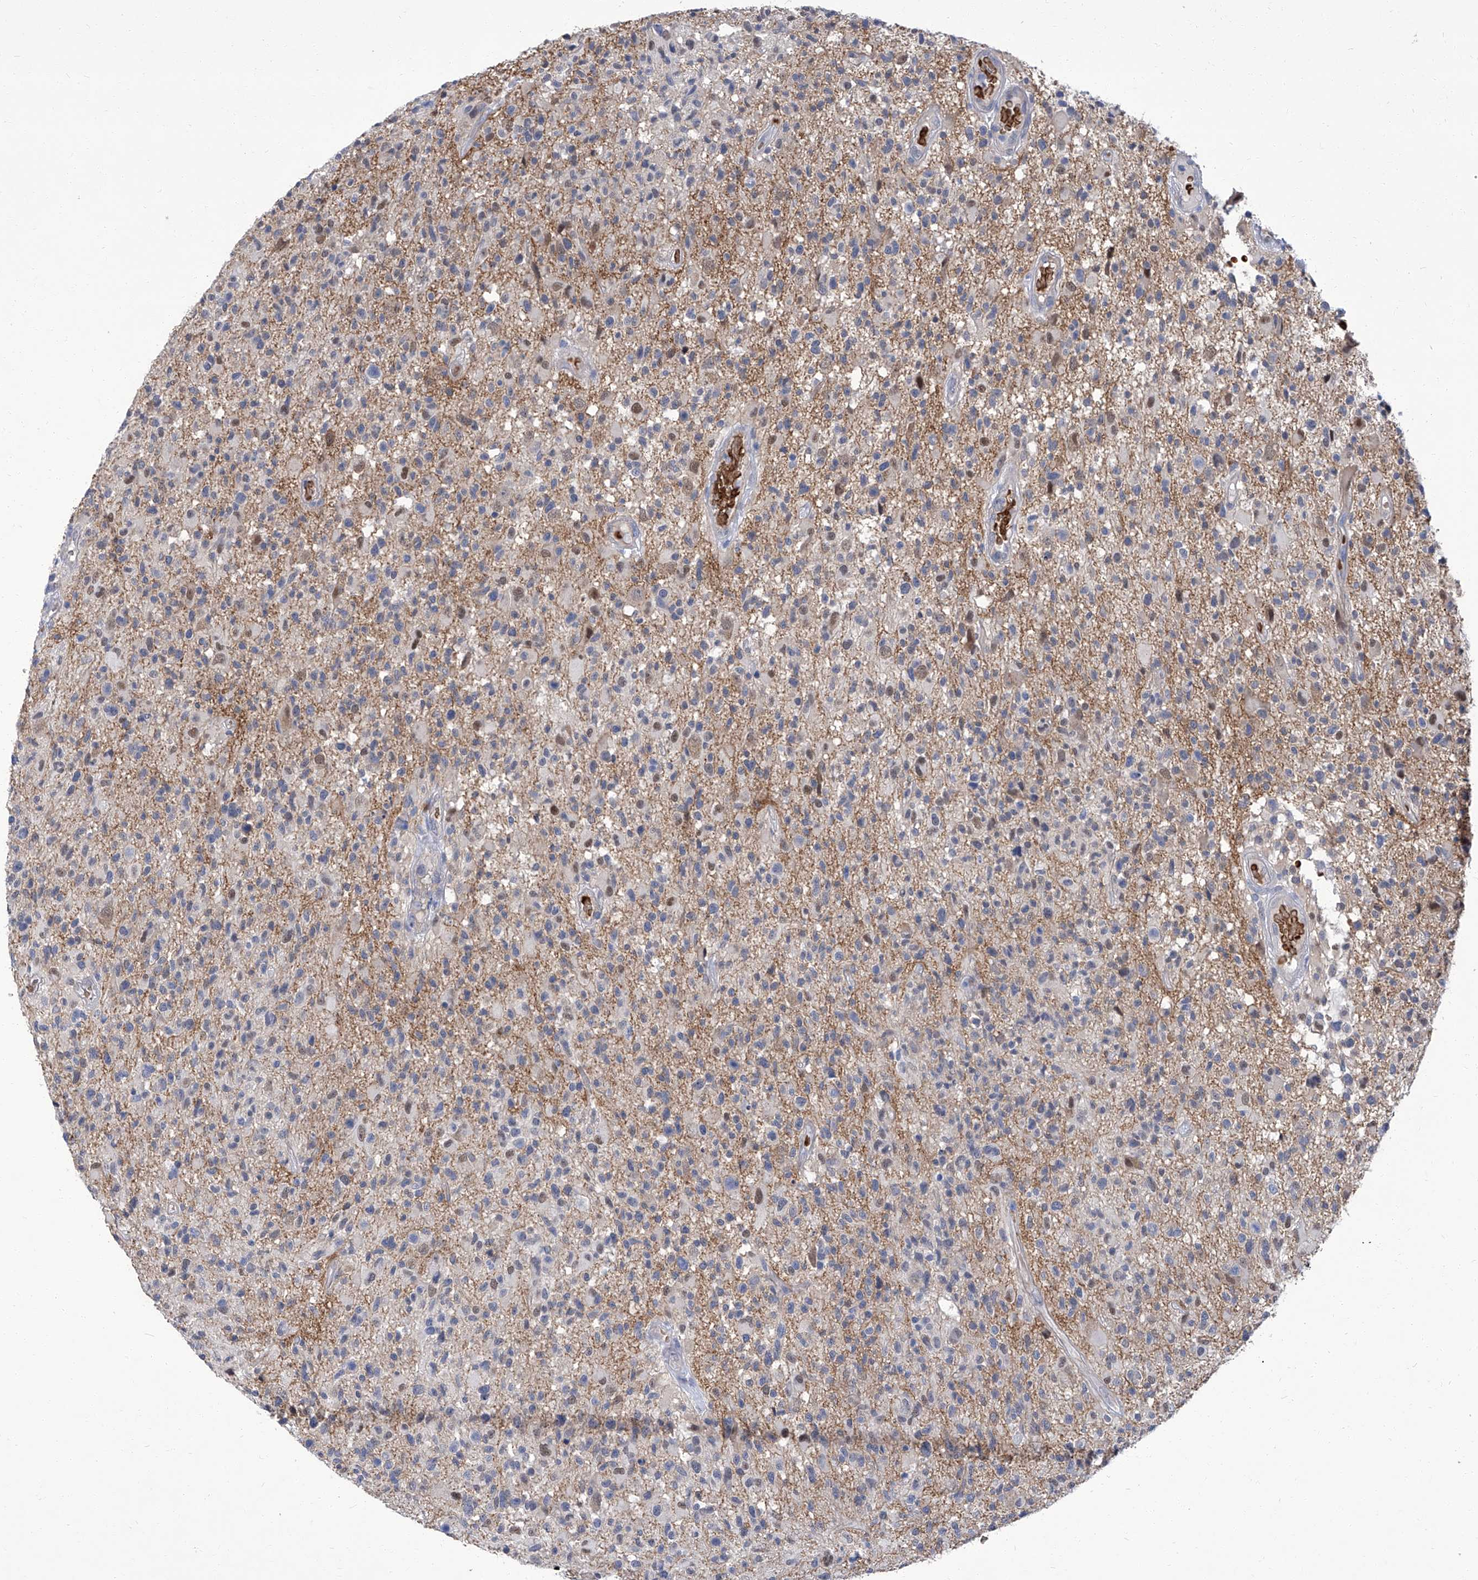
{"staining": {"intensity": "negative", "quantity": "none", "location": "none"}, "tissue": "glioma", "cell_type": "Tumor cells", "image_type": "cancer", "snomed": [{"axis": "morphology", "description": "Glioma, malignant, High grade"}, {"axis": "morphology", "description": "Glioblastoma, NOS"}, {"axis": "topography", "description": "Brain"}], "caption": "There is no significant staining in tumor cells of glioma.", "gene": "PARD3", "patient": {"sex": "male", "age": 60}}